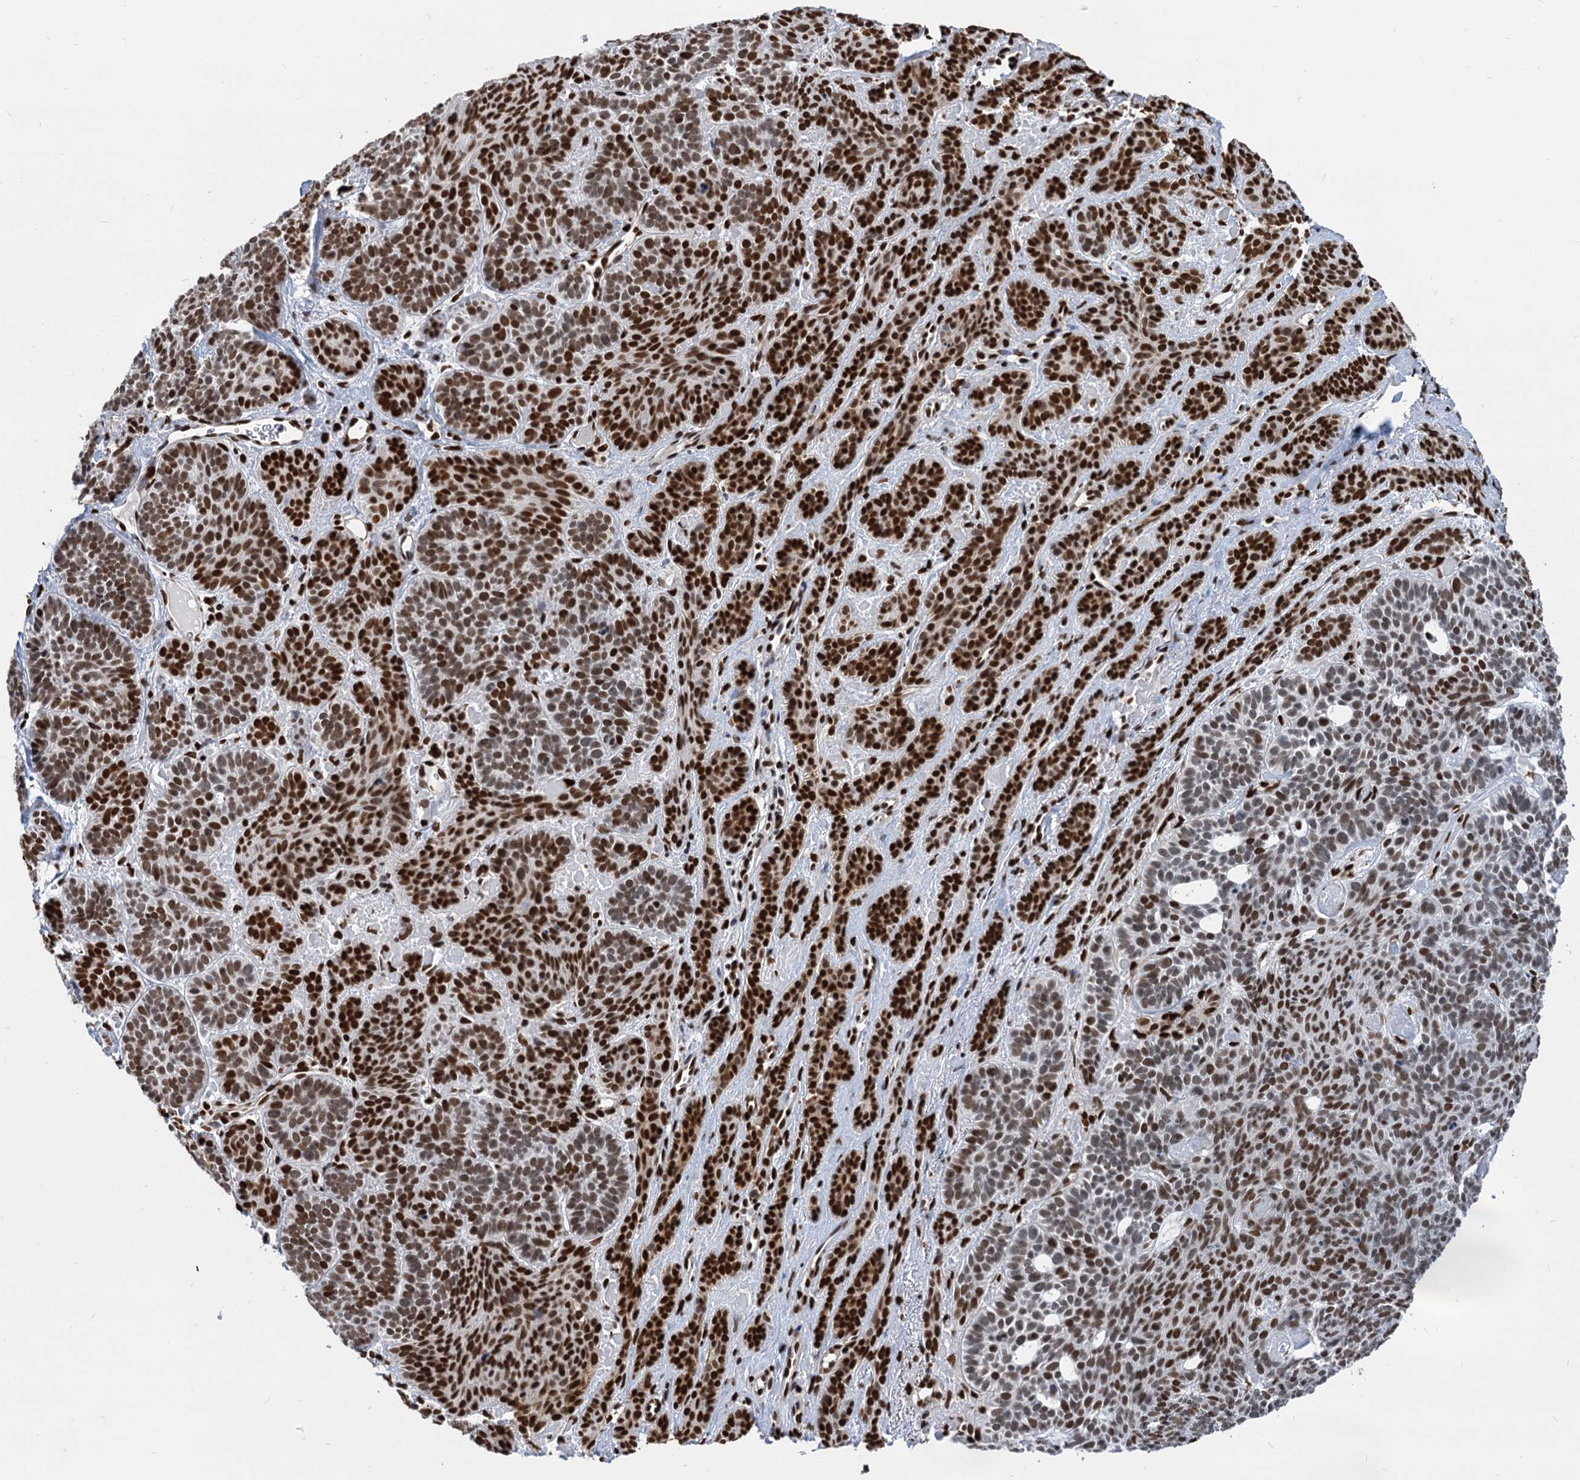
{"staining": {"intensity": "strong", "quantity": "25%-75%", "location": "nuclear"}, "tissue": "skin cancer", "cell_type": "Tumor cells", "image_type": "cancer", "snomed": [{"axis": "morphology", "description": "Basal cell carcinoma"}, {"axis": "topography", "description": "Skin"}], "caption": "High-magnification brightfield microscopy of skin cancer (basal cell carcinoma) stained with DAB (brown) and counterstained with hematoxylin (blue). tumor cells exhibit strong nuclear expression is identified in about25%-75% of cells. (DAB IHC with brightfield microscopy, high magnification).", "gene": "MECP2", "patient": {"sex": "male", "age": 85}}